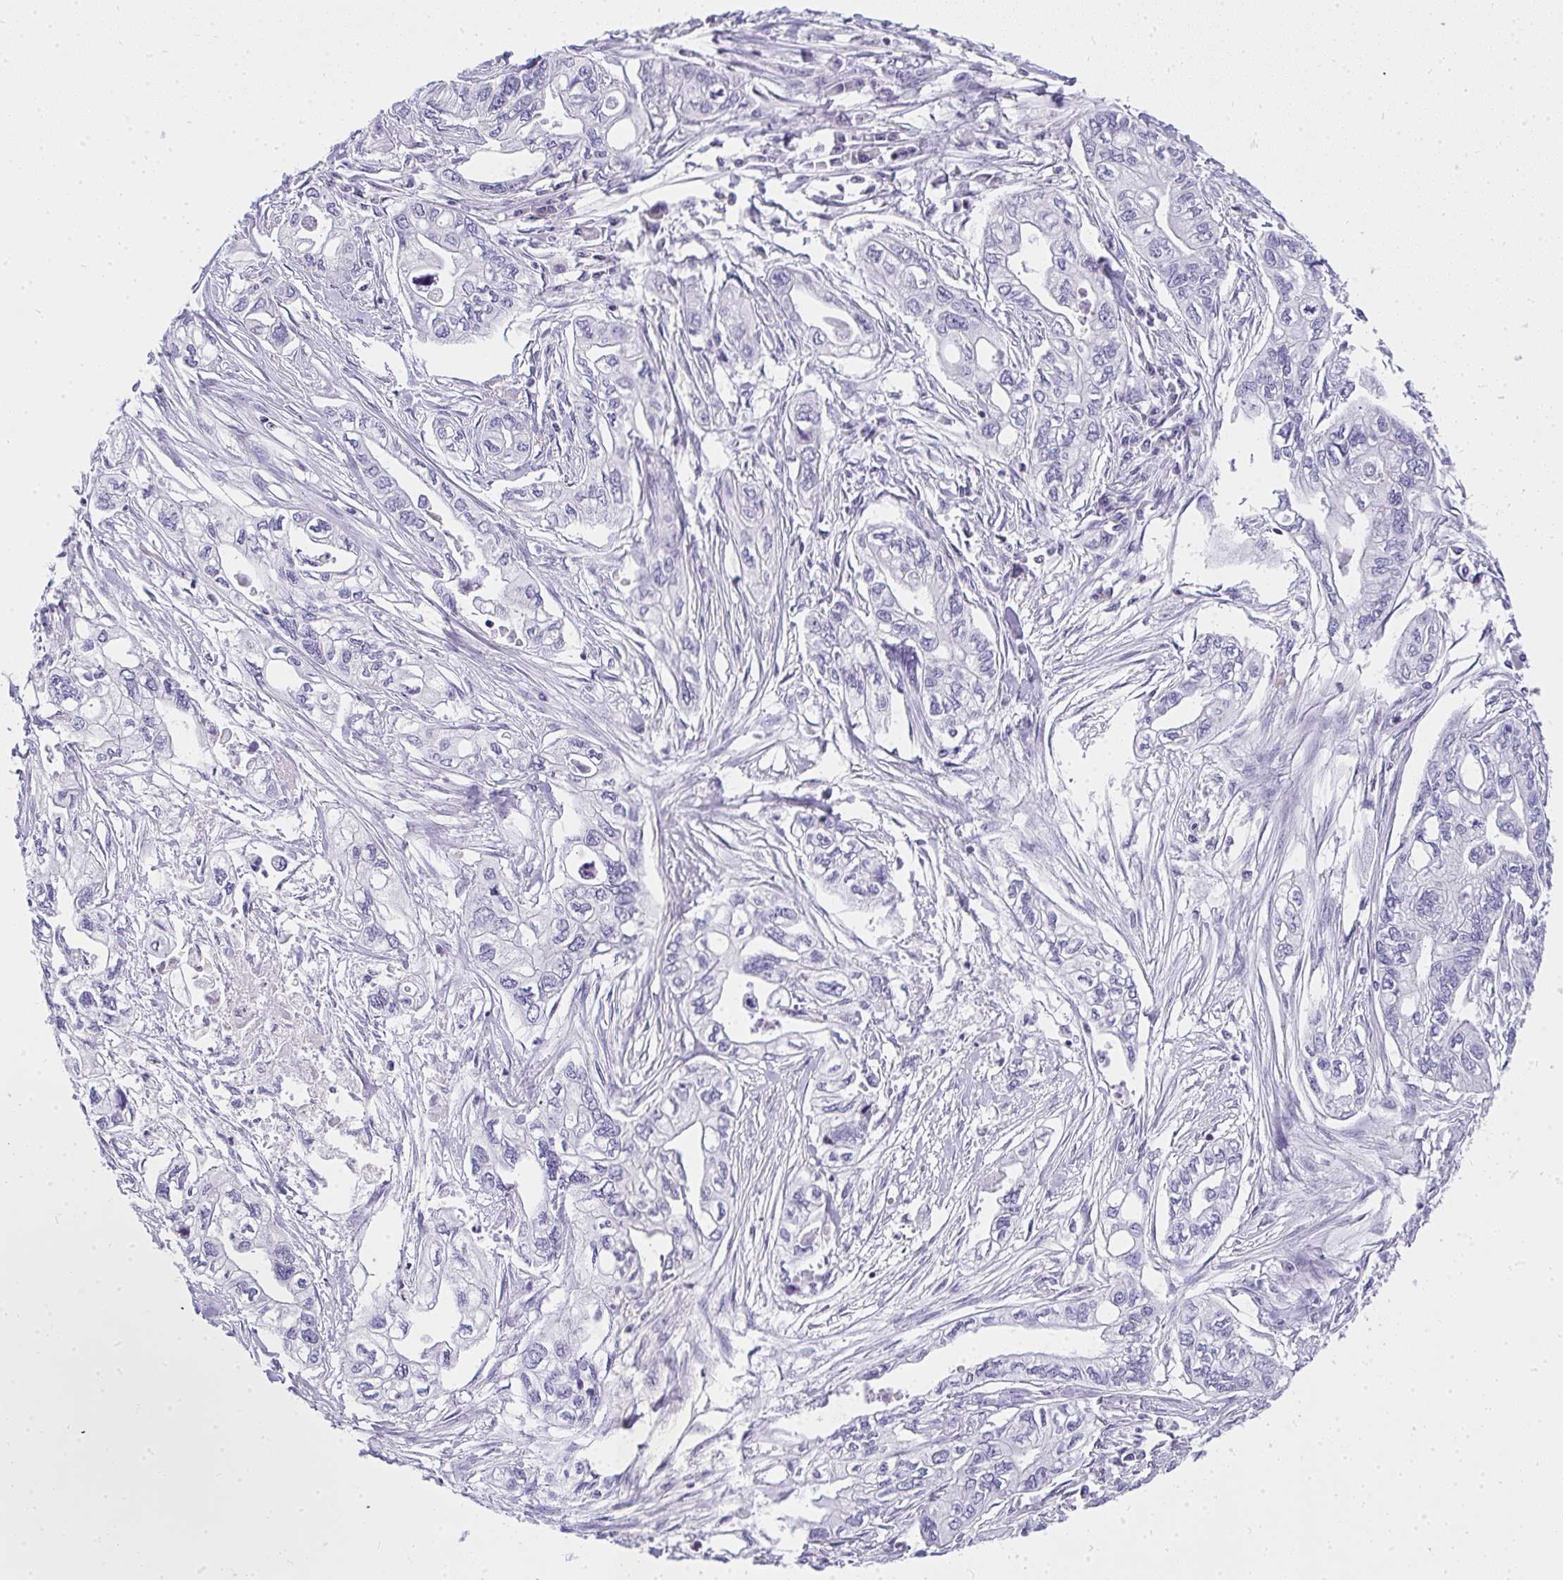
{"staining": {"intensity": "negative", "quantity": "none", "location": "none"}, "tissue": "pancreatic cancer", "cell_type": "Tumor cells", "image_type": "cancer", "snomed": [{"axis": "morphology", "description": "Adenocarcinoma, NOS"}, {"axis": "topography", "description": "Pancreas"}], "caption": "The histopathology image demonstrates no significant staining in tumor cells of adenocarcinoma (pancreatic).", "gene": "ZNF182", "patient": {"sex": "male", "age": 68}}